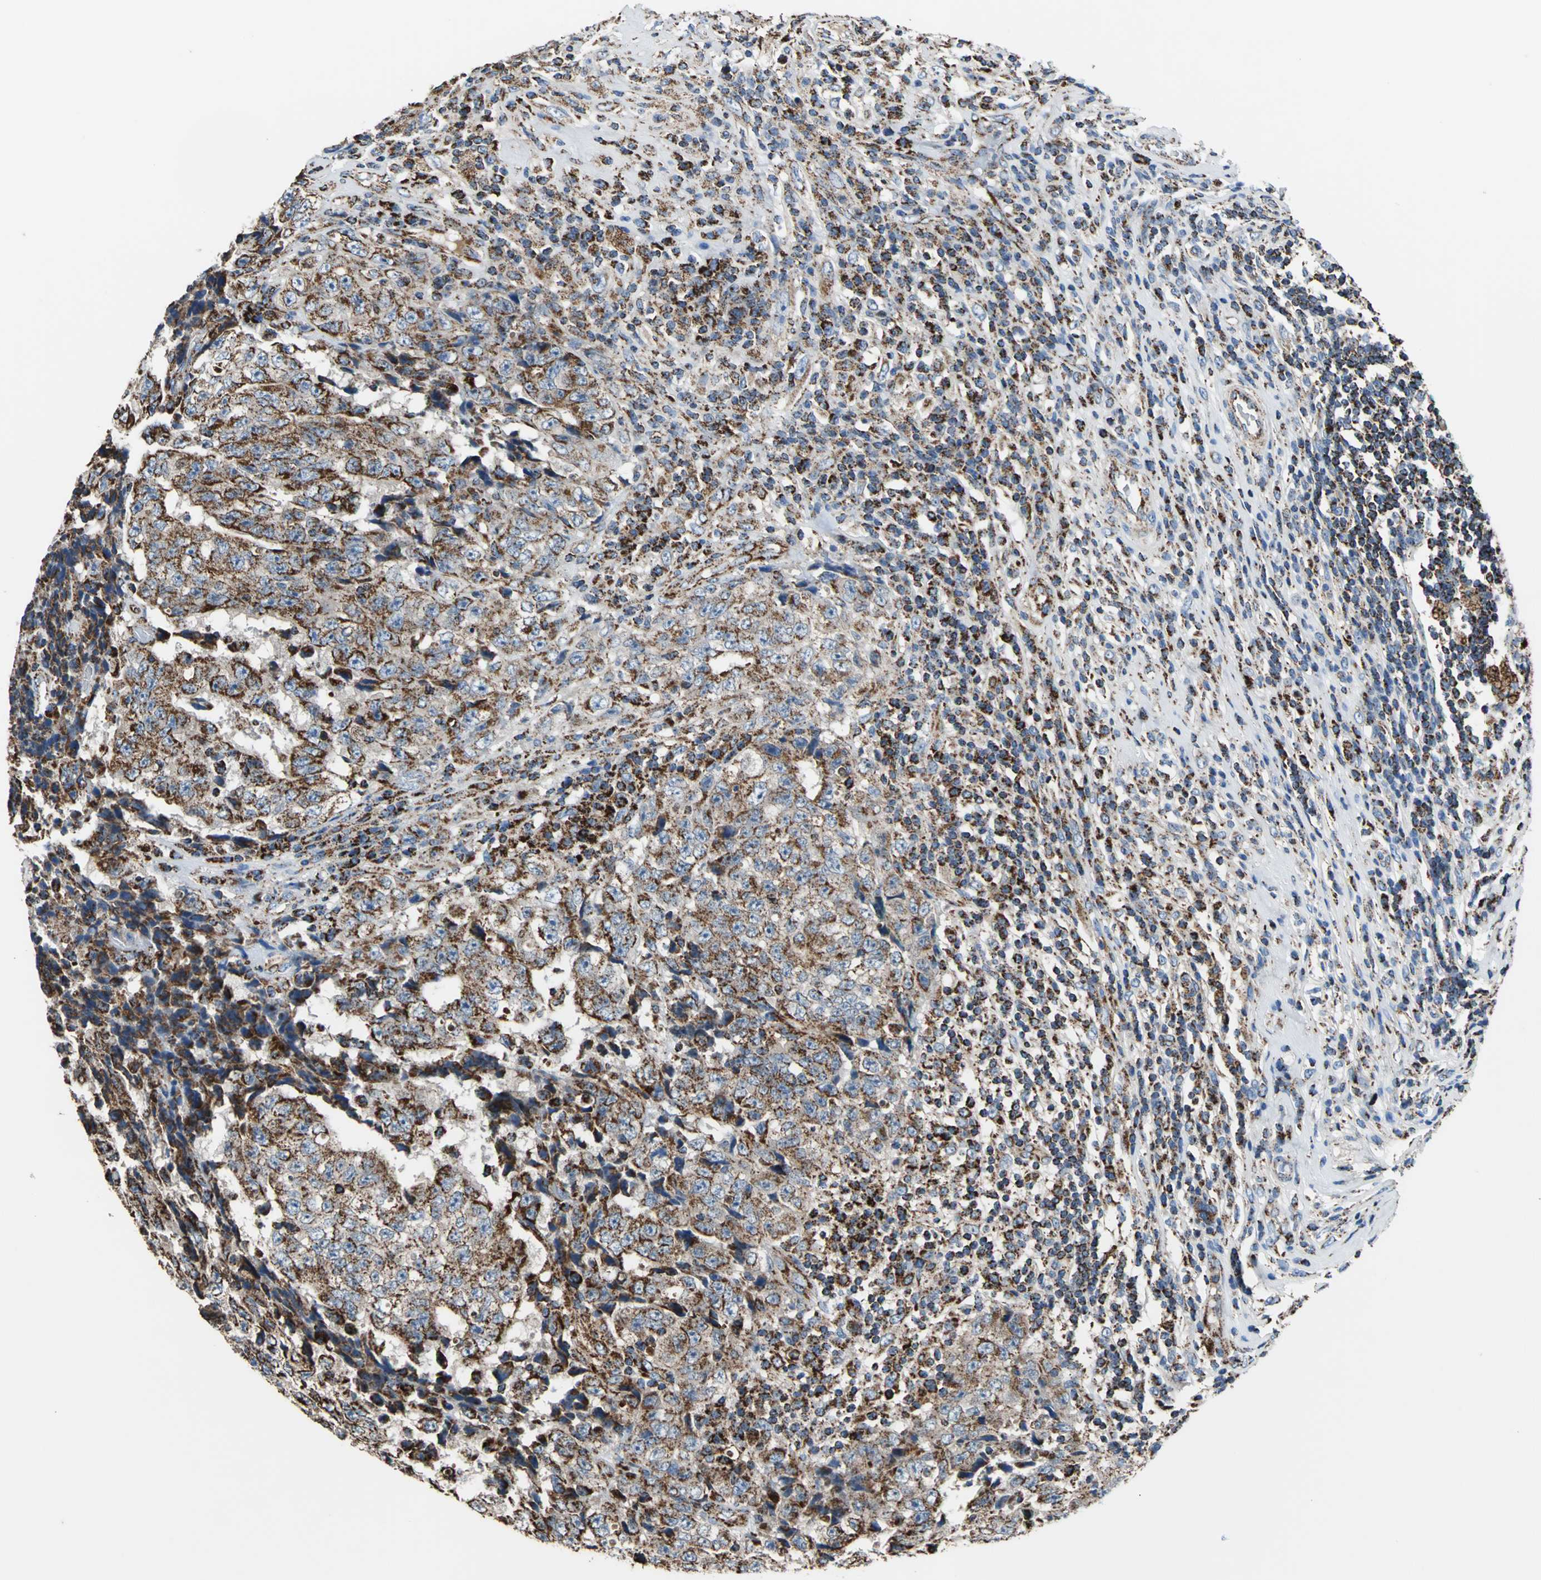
{"staining": {"intensity": "strong", "quantity": ">75%", "location": "cytoplasmic/membranous"}, "tissue": "testis cancer", "cell_type": "Tumor cells", "image_type": "cancer", "snomed": [{"axis": "morphology", "description": "Necrosis, NOS"}, {"axis": "morphology", "description": "Carcinoma, Embryonal, NOS"}, {"axis": "topography", "description": "Testis"}], "caption": "Testis embryonal carcinoma stained with a protein marker demonstrates strong staining in tumor cells.", "gene": "ECH1", "patient": {"sex": "male", "age": 19}}